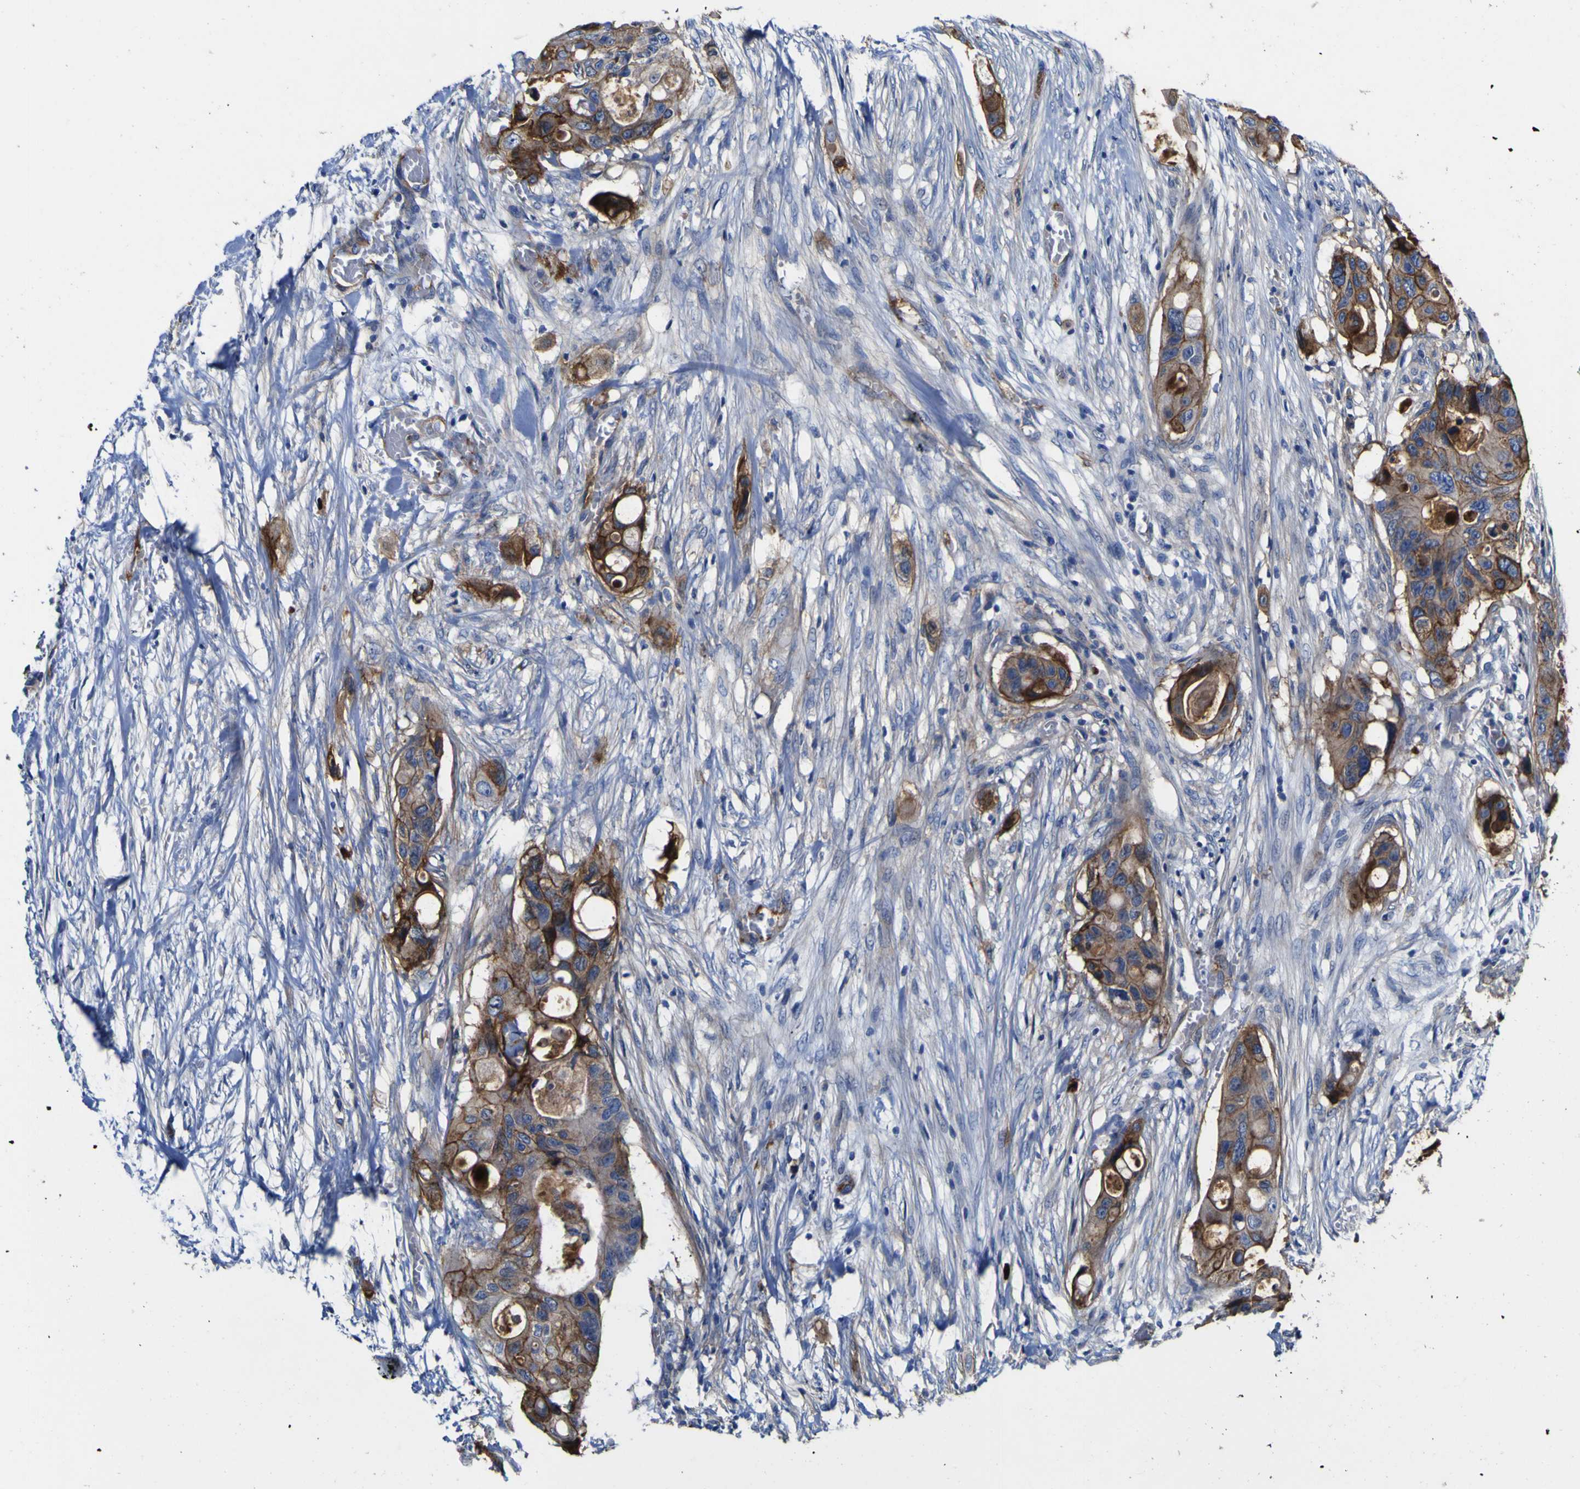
{"staining": {"intensity": "strong", "quantity": ">75%", "location": "cytoplasmic/membranous"}, "tissue": "colorectal cancer", "cell_type": "Tumor cells", "image_type": "cancer", "snomed": [{"axis": "morphology", "description": "Adenocarcinoma, NOS"}, {"axis": "topography", "description": "Colon"}], "caption": "Colorectal cancer (adenocarcinoma) stained for a protein (brown) exhibits strong cytoplasmic/membranous positive staining in about >75% of tumor cells.", "gene": "CD151", "patient": {"sex": "female", "age": 57}}